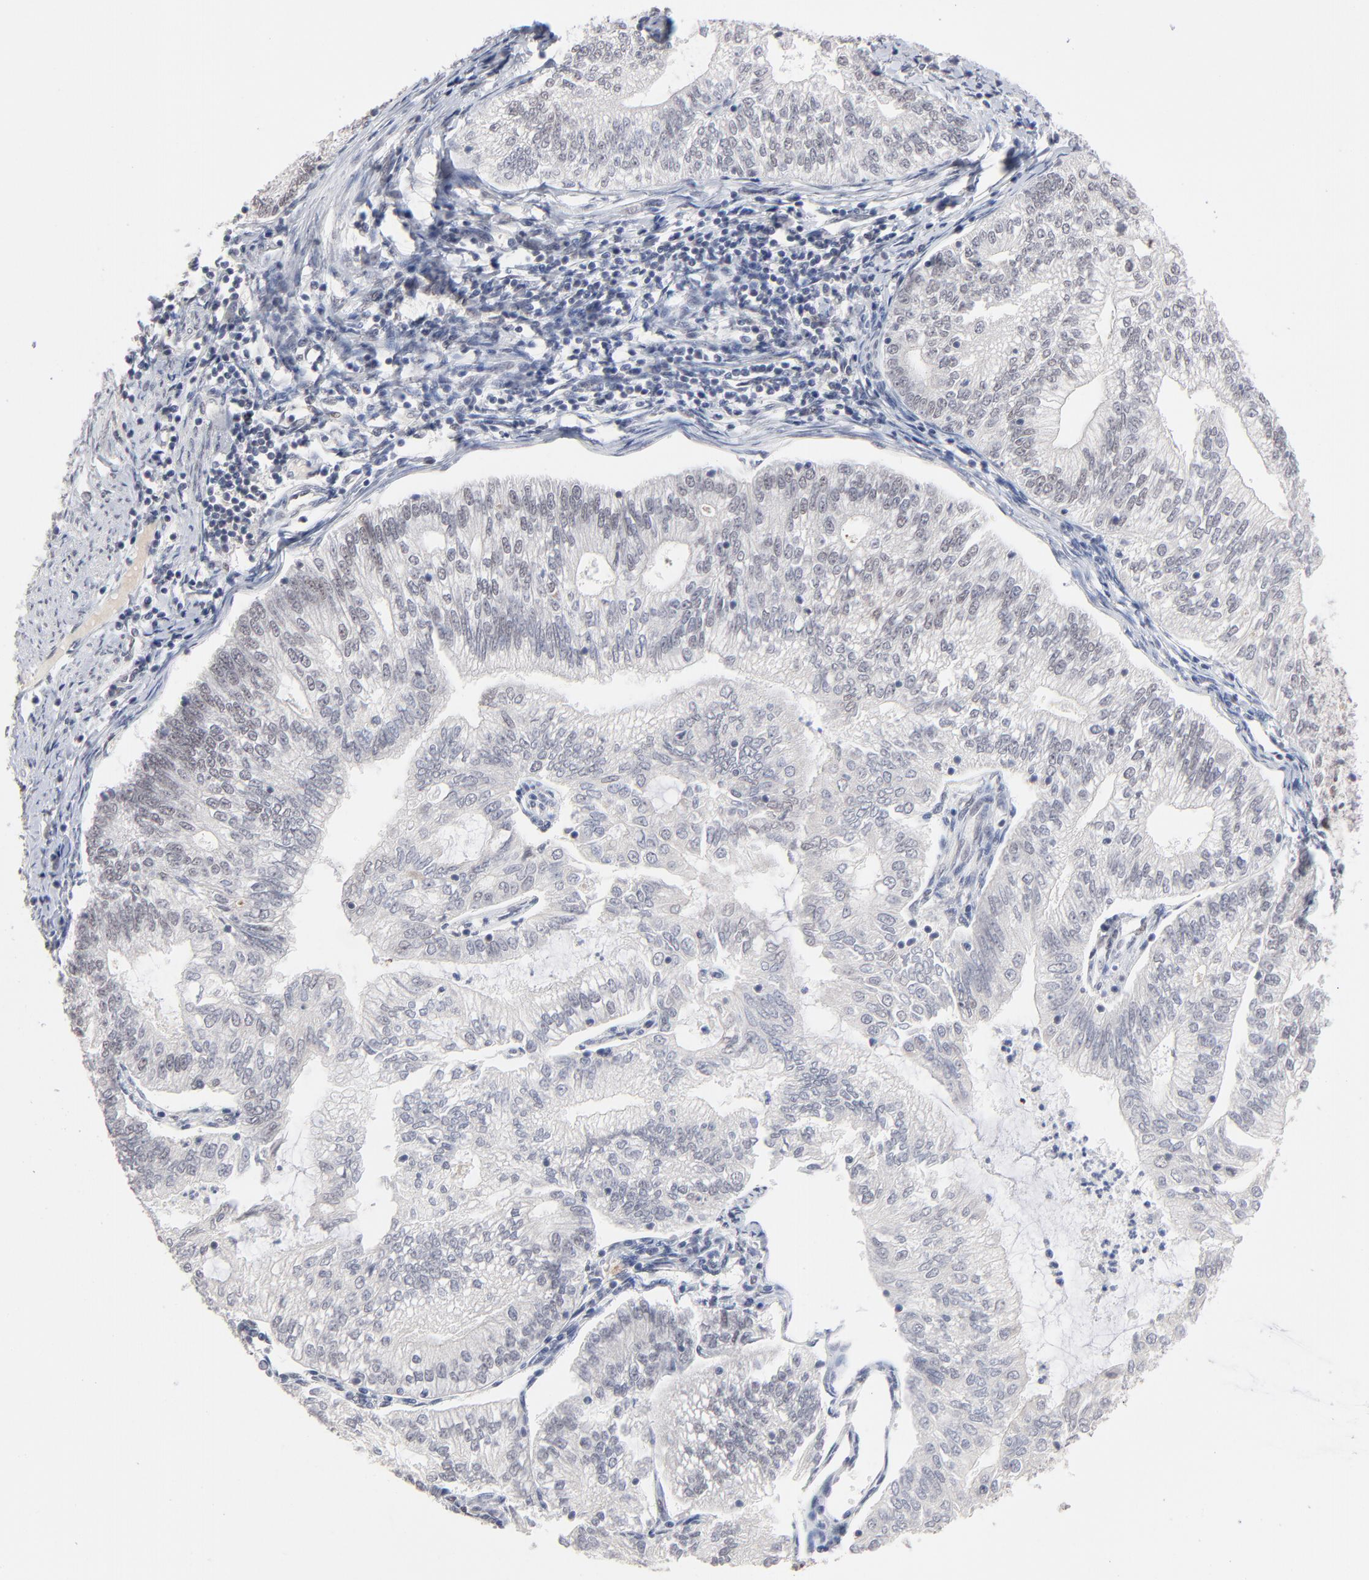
{"staining": {"intensity": "negative", "quantity": "none", "location": "none"}, "tissue": "endometrial cancer", "cell_type": "Tumor cells", "image_type": "cancer", "snomed": [{"axis": "morphology", "description": "Adenocarcinoma, NOS"}, {"axis": "topography", "description": "Endometrium"}], "caption": "Immunohistochemistry of endometrial cancer (adenocarcinoma) displays no staining in tumor cells.", "gene": "MBIP", "patient": {"sex": "female", "age": 69}}